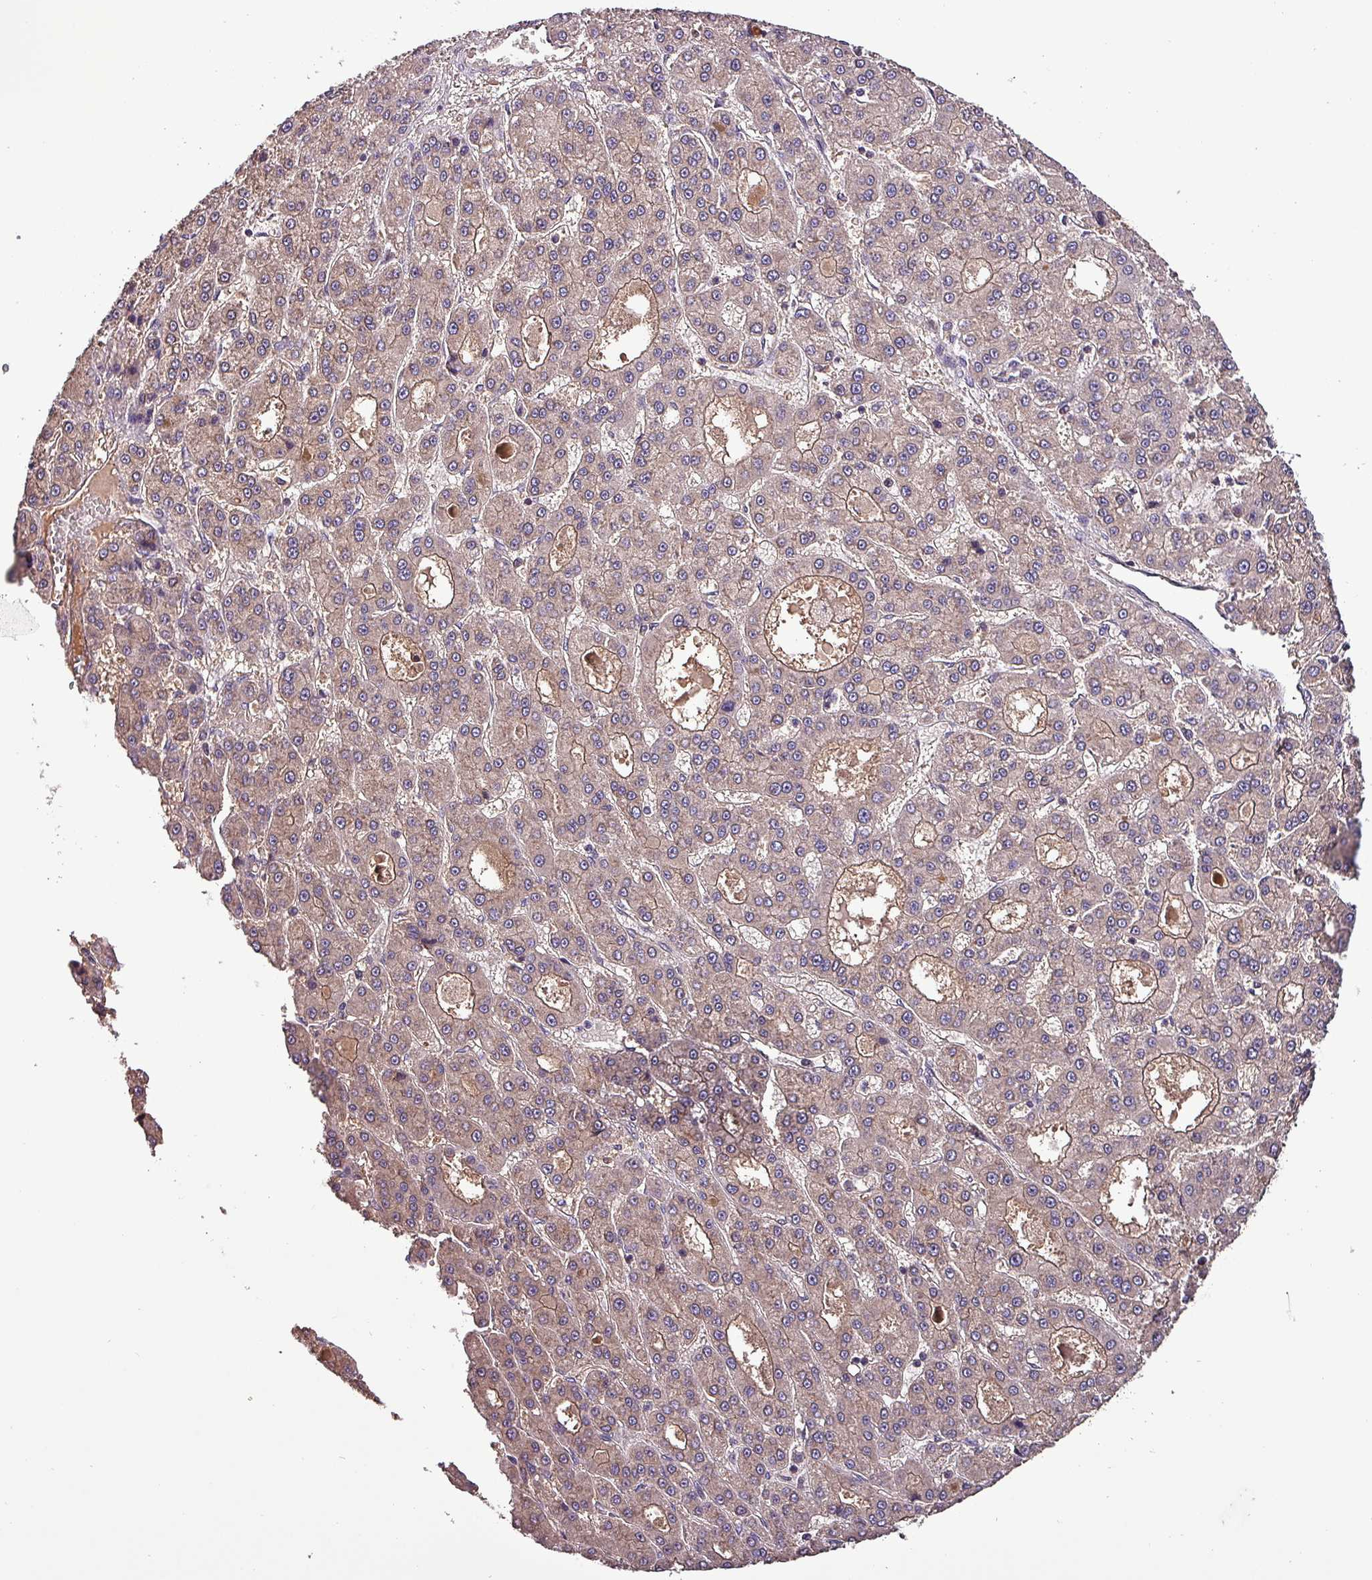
{"staining": {"intensity": "weak", "quantity": "25%-75%", "location": "cytoplasmic/membranous"}, "tissue": "liver cancer", "cell_type": "Tumor cells", "image_type": "cancer", "snomed": [{"axis": "morphology", "description": "Carcinoma, Hepatocellular, NOS"}, {"axis": "topography", "description": "Liver"}], "caption": "This is a photomicrograph of IHC staining of liver cancer, which shows weak expression in the cytoplasmic/membranous of tumor cells.", "gene": "PAFAH1B2", "patient": {"sex": "male", "age": 70}}